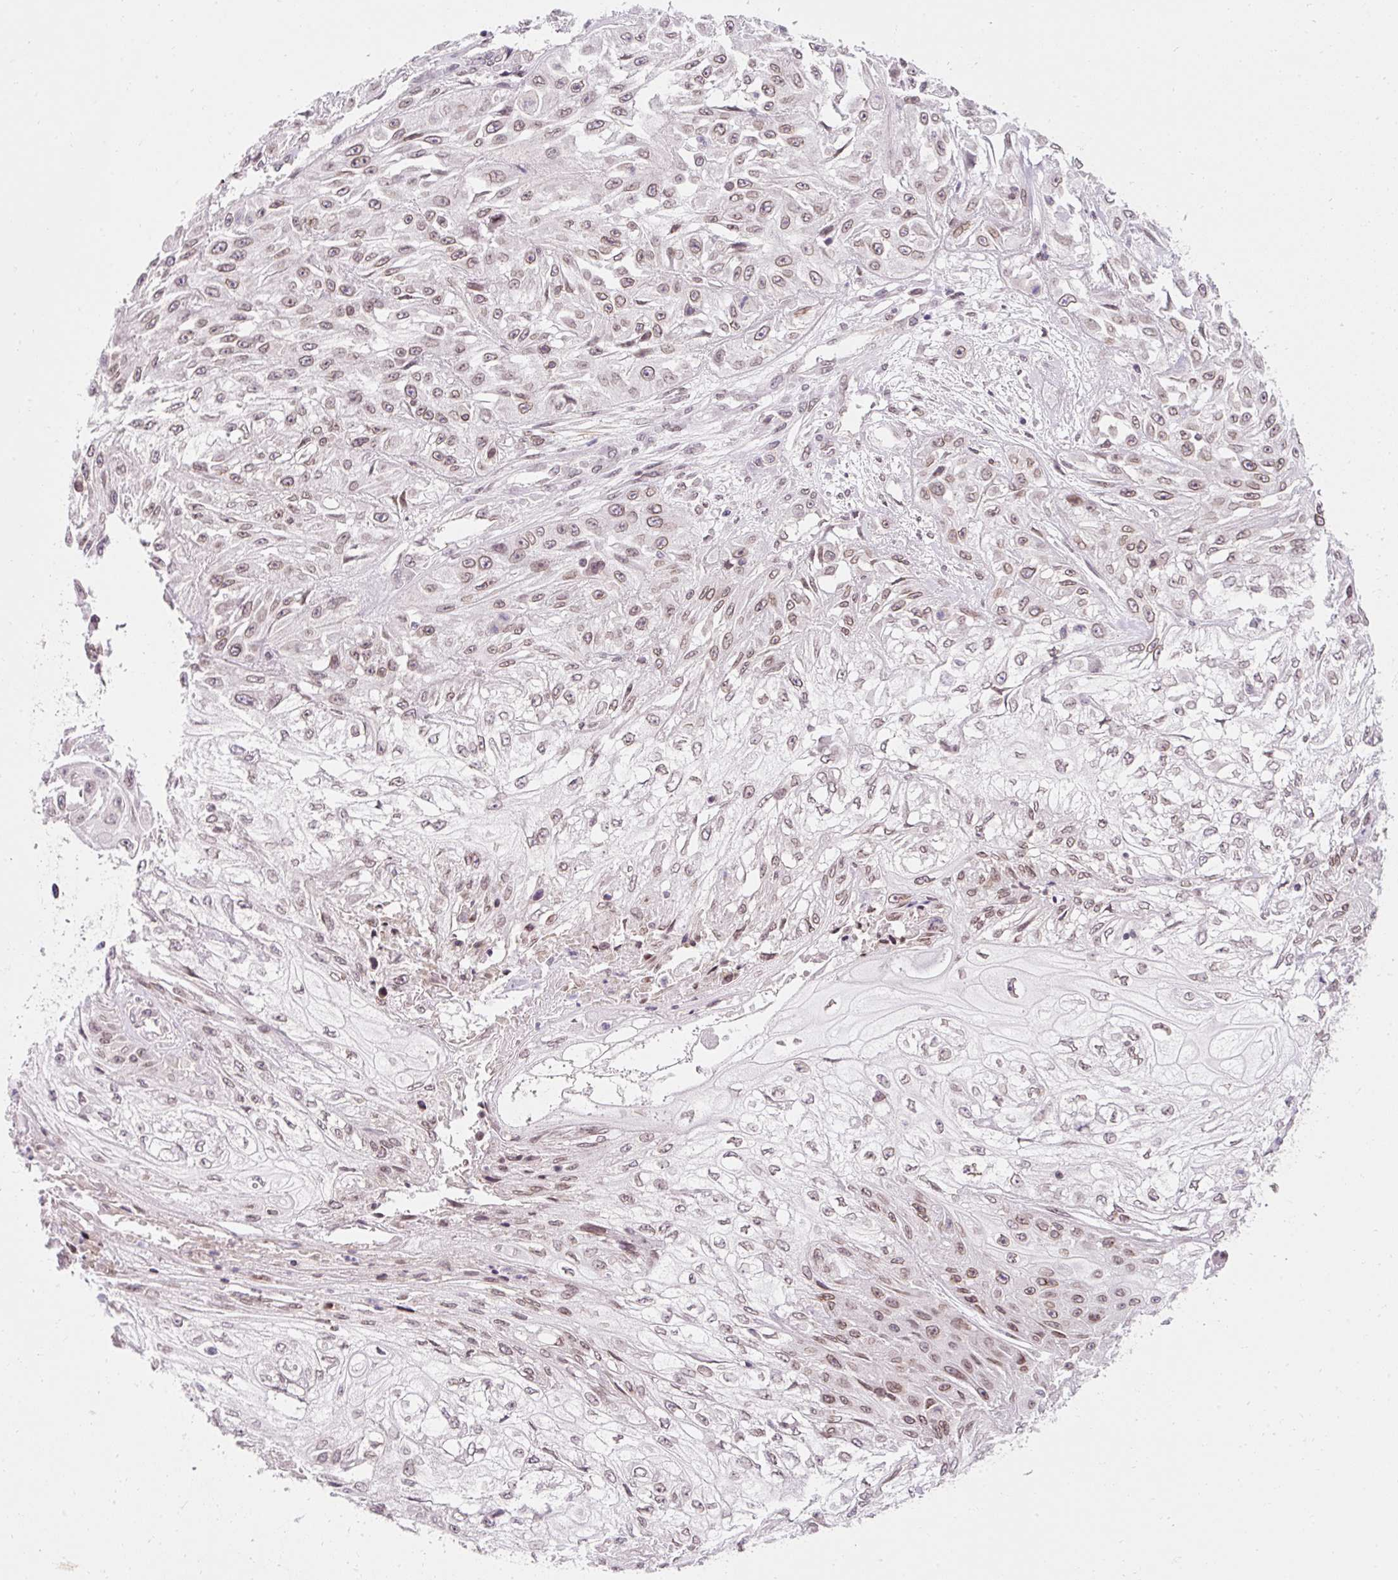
{"staining": {"intensity": "weak", "quantity": ">75%", "location": "cytoplasmic/membranous,nuclear"}, "tissue": "skin cancer", "cell_type": "Tumor cells", "image_type": "cancer", "snomed": [{"axis": "morphology", "description": "Squamous cell carcinoma, NOS"}, {"axis": "morphology", "description": "Squamous cell carcinoma, metastatic, NOS"}, {"axis": "topography", "description": "Skin"}, {"axis": "topography", "description": "Lymph node"}], "caption": "Tumor cells display low levels of weak cytoplasmic/membranous and nuclear staining in about >75% of cells in human skin metastatic squamous cell carcinoma.", "gene": "ZNF610", "patient": {"sex": "male", "age": 75}}